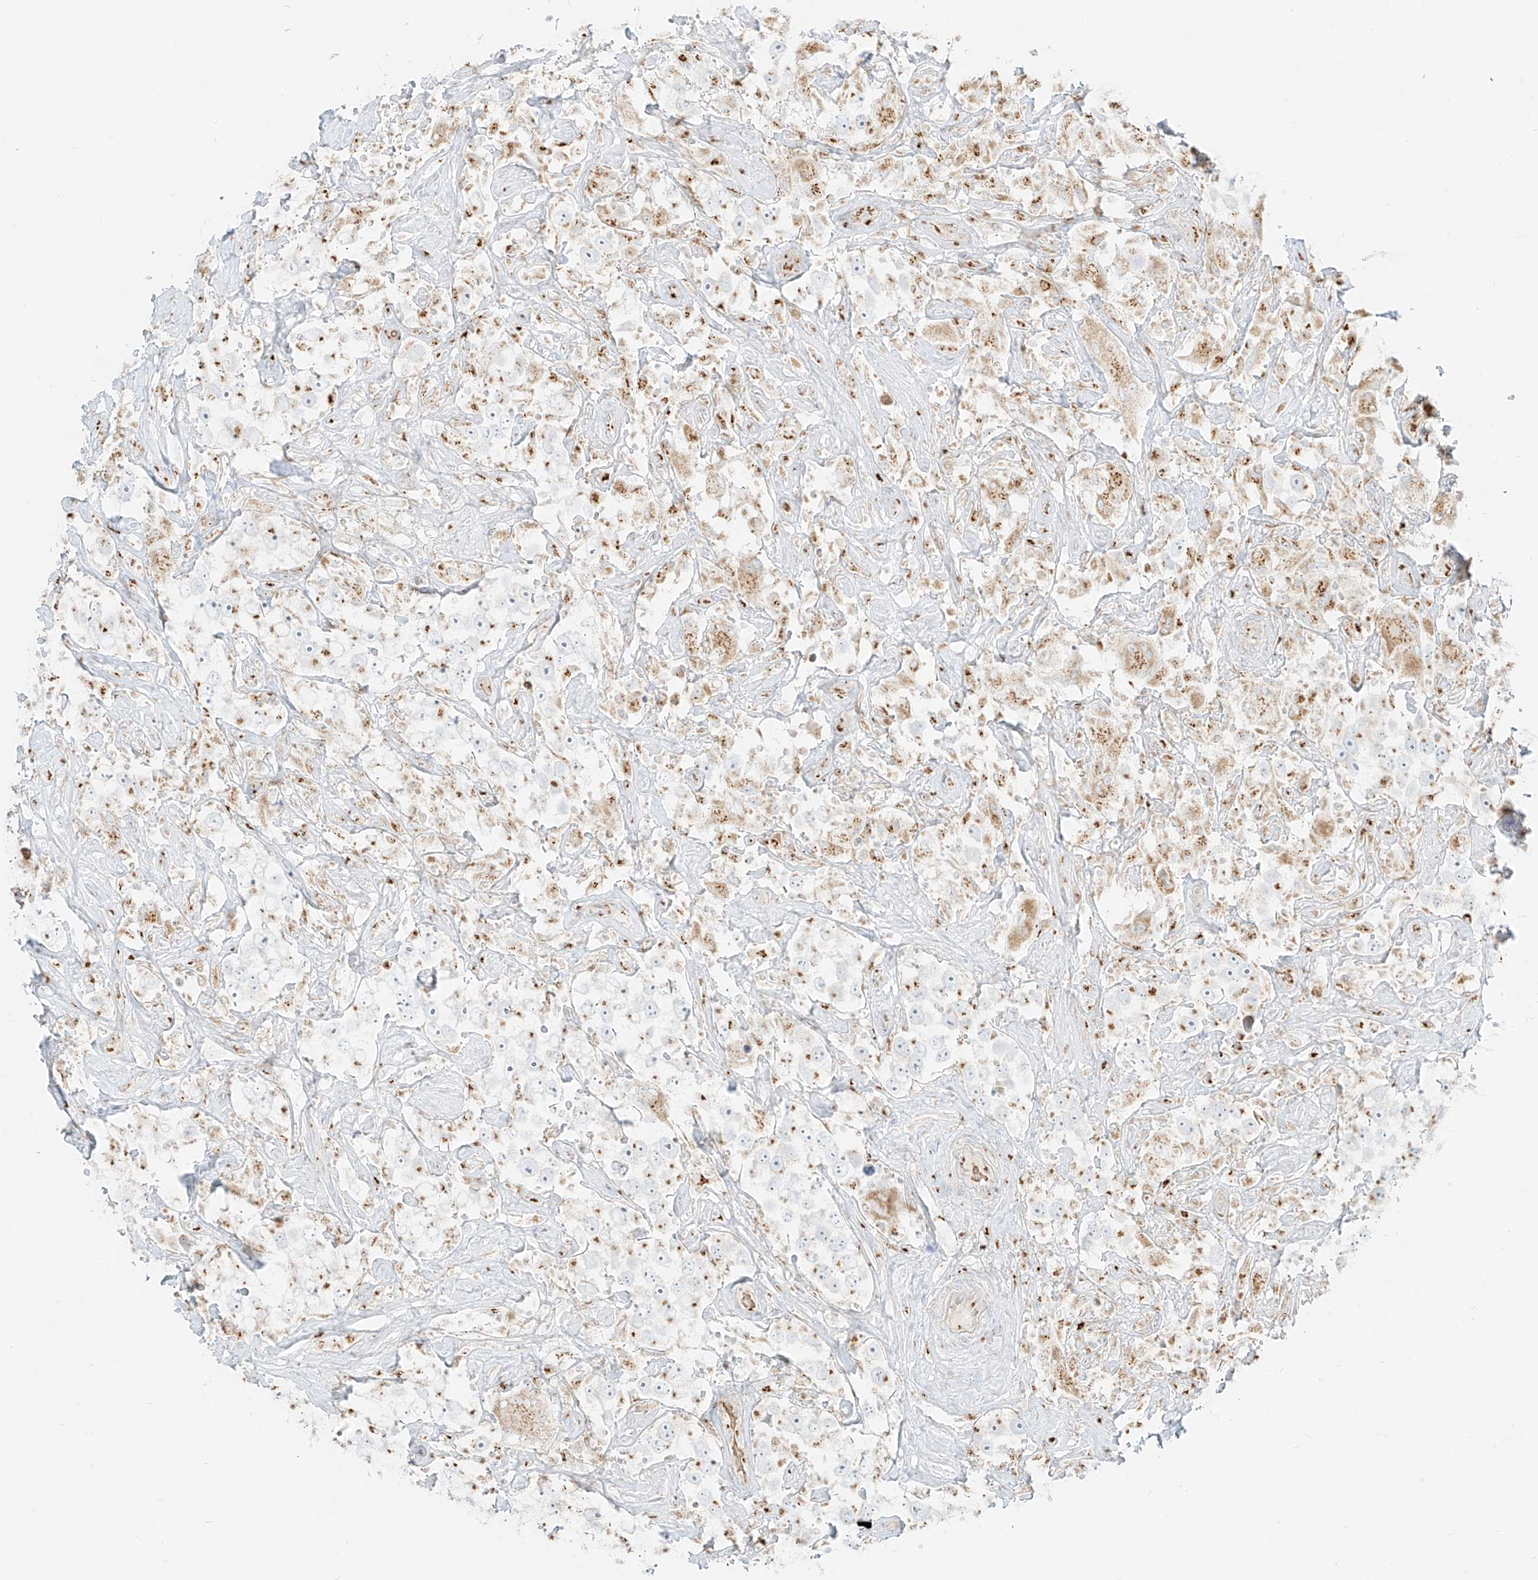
{"staining": {"intensity": "weak", "quantity": "25%-75%", "location": "cytoplasmic/membranous"}, "tissue": "testis cancer", "cell_type": "Tumor cells", "image_type": "cancer", "snomed": [{"axis": "morphology", "description": "Seminoma, NOS"}, {"axis": "topography", "description": "Testis"}], "caption": "Immunohistochemistry of human seminoma (testis) demonstrates low levels of weak cytoplasmic/membranous staining in approximately 25%-75% of tumor cells. The staining is performed using DAB brown chromogen to label protein expression. The nuclei are counter-stained blue using hematoxylin.", "gene": "TMEM87B", "patient": {"sex": "male", "age": 49}}